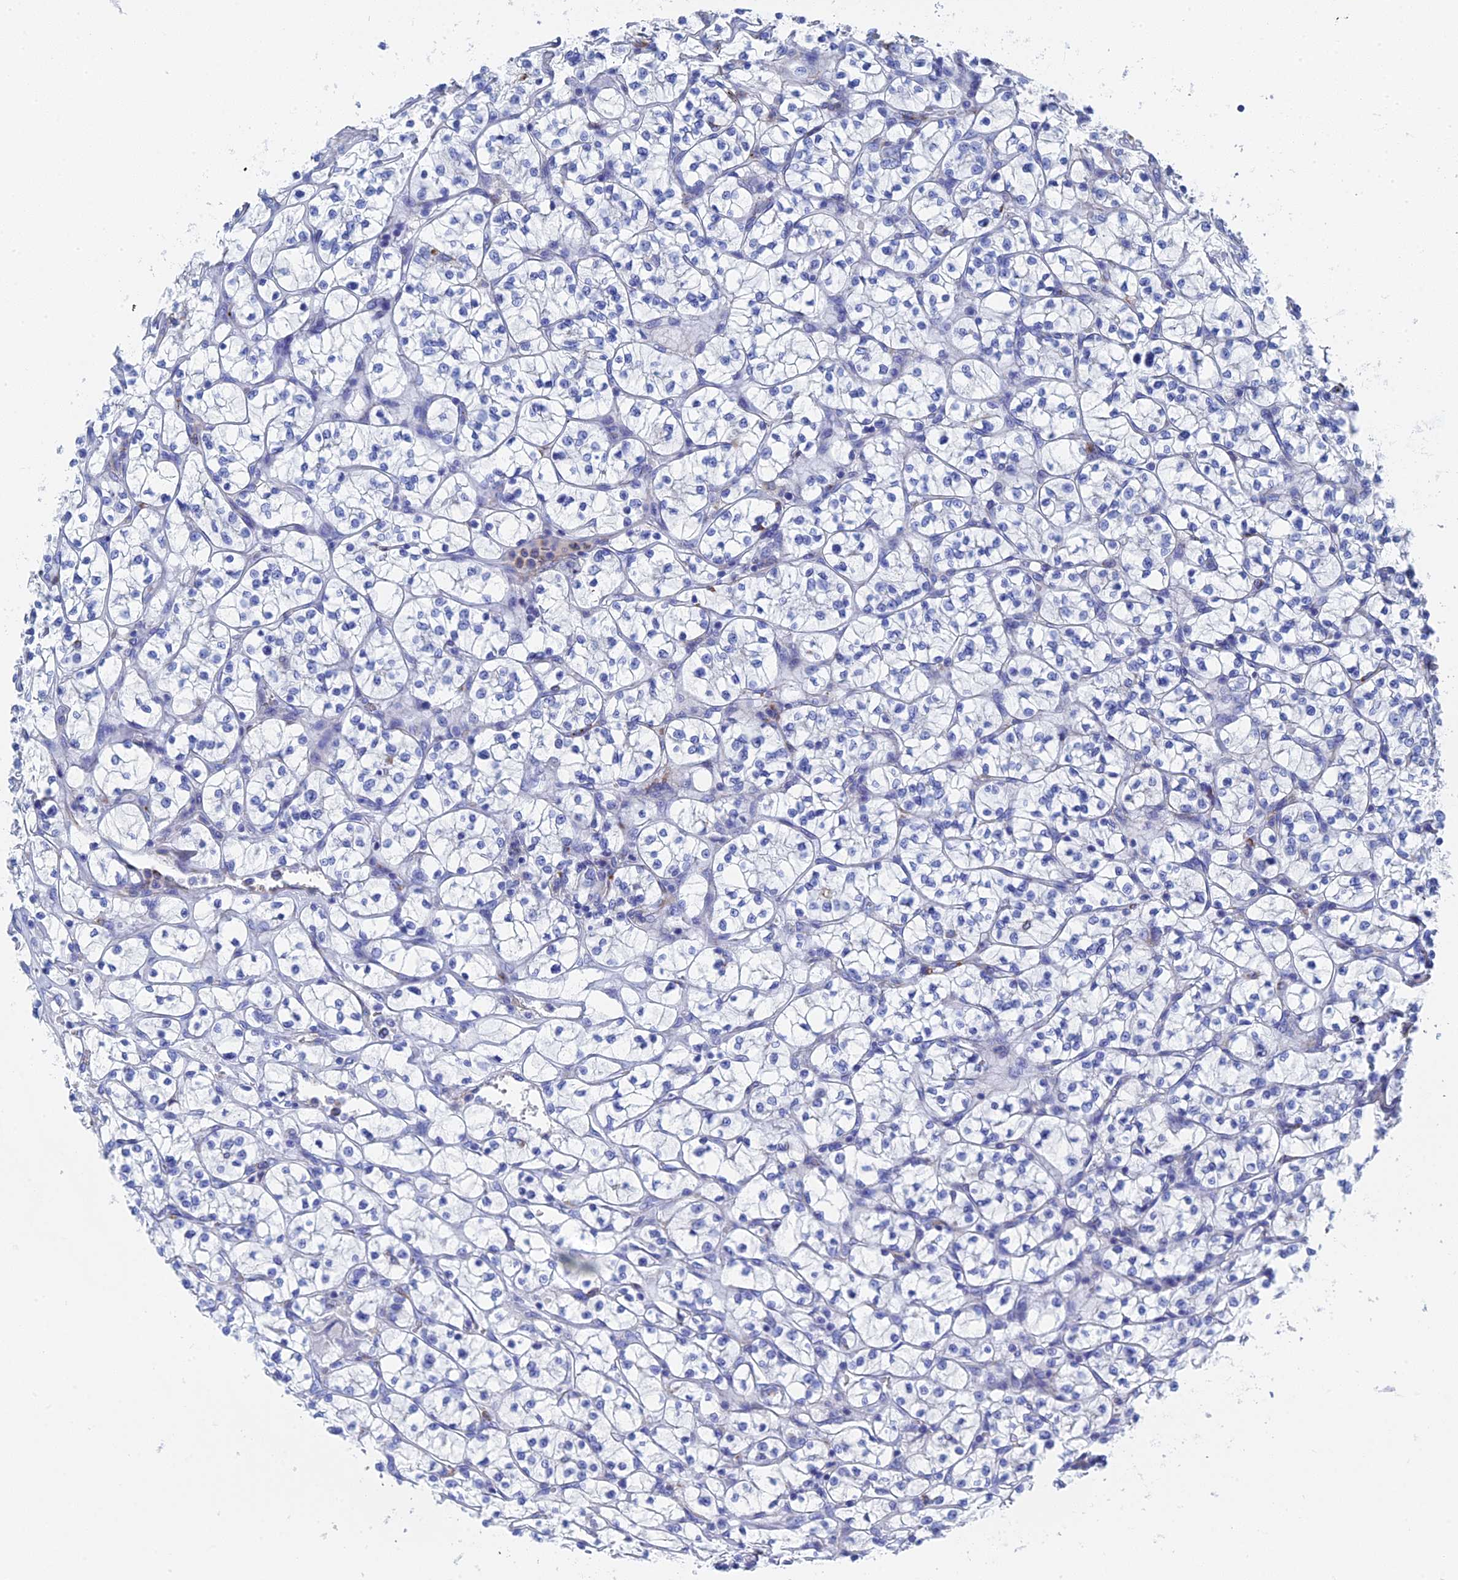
{"staining": {"intensity": "negative", "quantity": "none", "location": "none"}, "tissue": "renal cancer", "cell_type": "Tumor cells", "image_type": "cancer", "snomed": [{"axis": "morphology", "description": "Adenocarcinoma, NOS"}, {"axis": "topography", "description": "Kidney"}], "caption": "IHC image of human renal cancer (adenocarcinoma) stained for a protein (brown), which exhibits no expression in tumor cells.", "gene": "STRA6", "patient": {"sex": "female", "age": 64}}